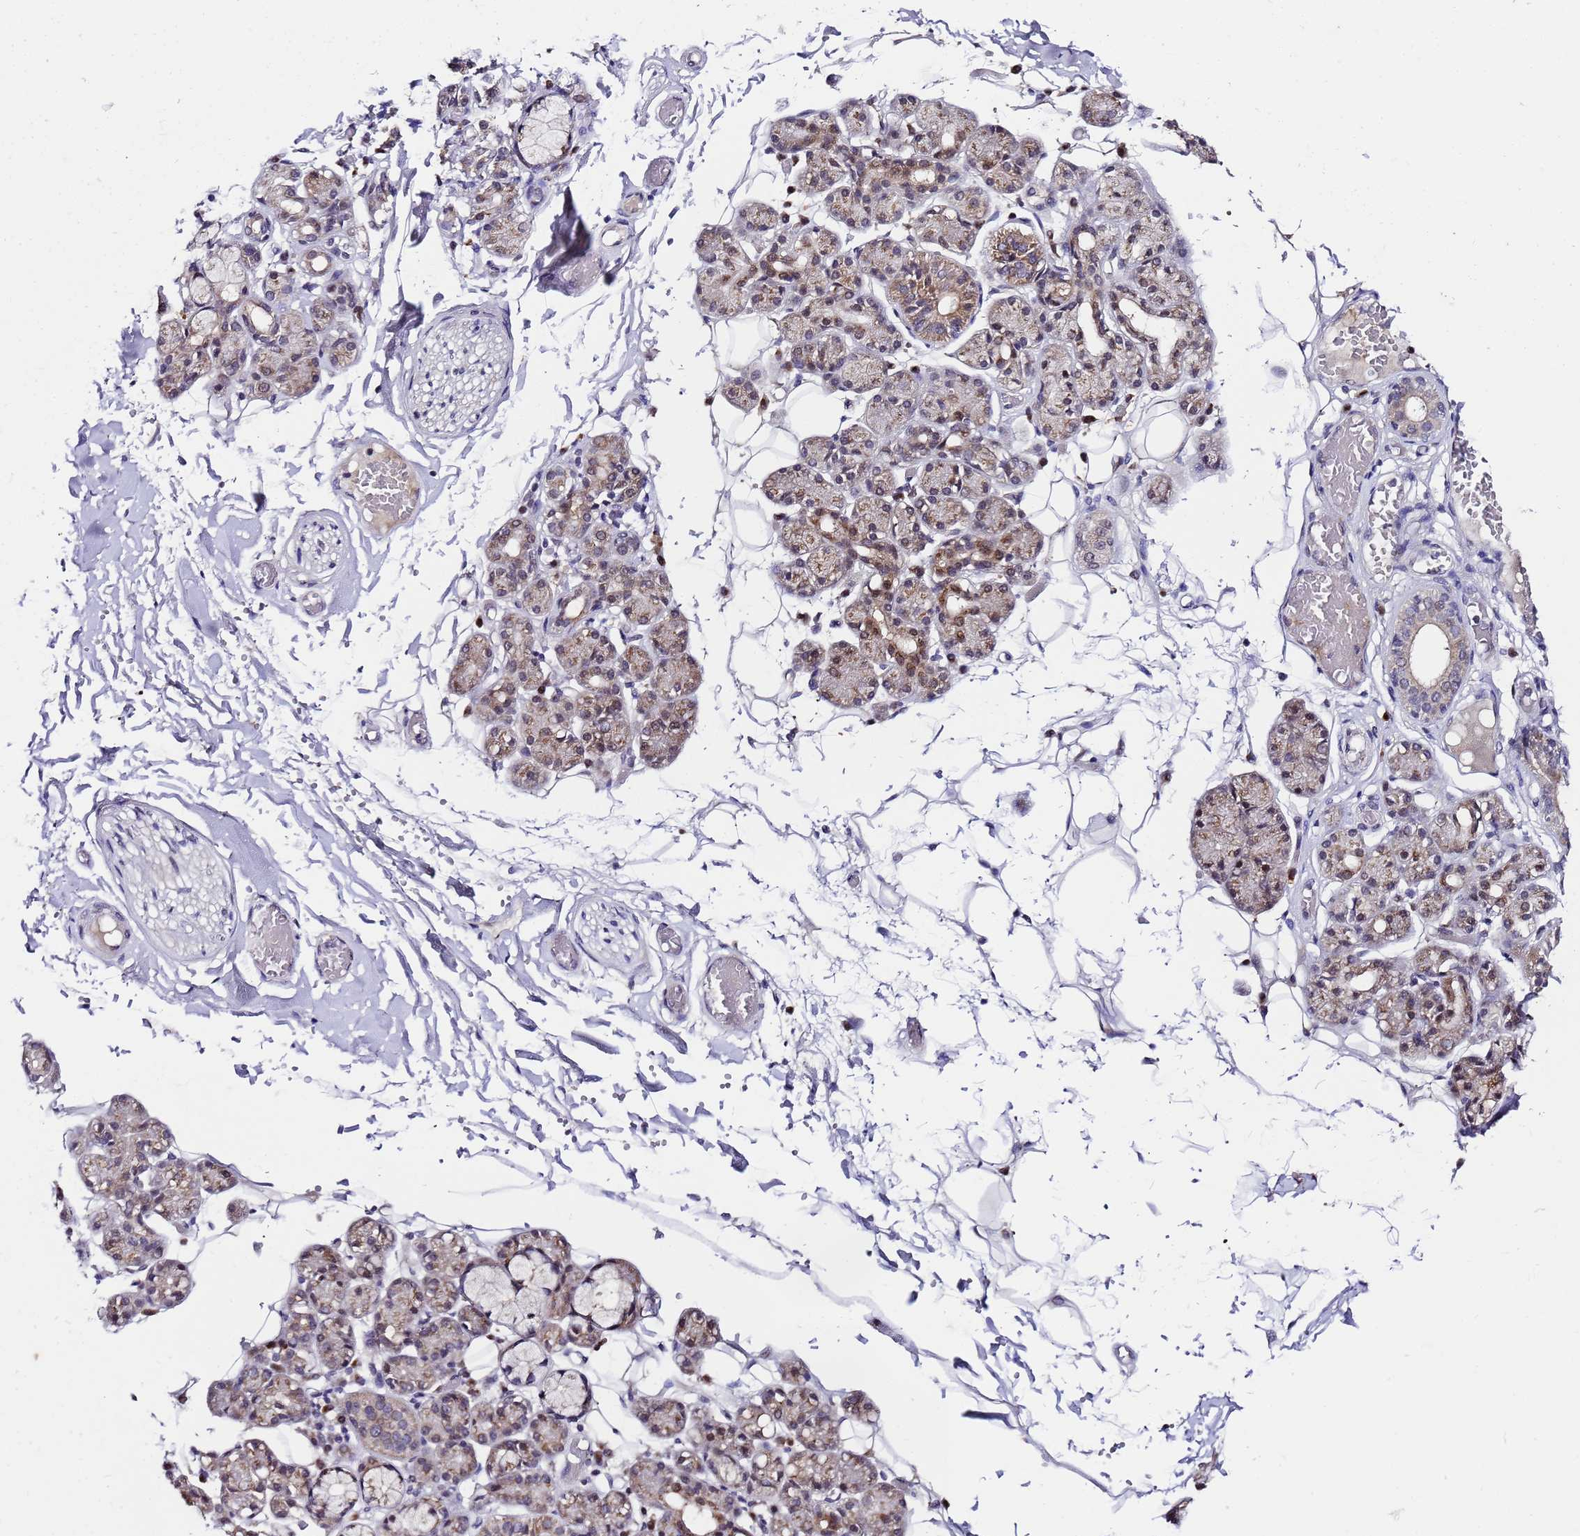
{"staining": {"intensity": "moderate", "quantity": "25%-75%", "location": "cytoplasmic/membranous"}, "tissue": "salivary gland", "cell_type": "Glandular cells", "image_type": "normal", "snomed": [{"axis": "morphology", "description": "Normal tissue, NOS"}, {"axis": "topography", "description": "Salivary gland"}], "caption": "Salivary gland stained for a protein shows moderate cytoplasmic/membranous positivity in glandular cells. (DAB (3,3'-diaminobenzidine) = brown stain, brightfield microscopy at high magnification).", "gene": "C19orf47", "patient": {"sex": "male", "age": 63}}